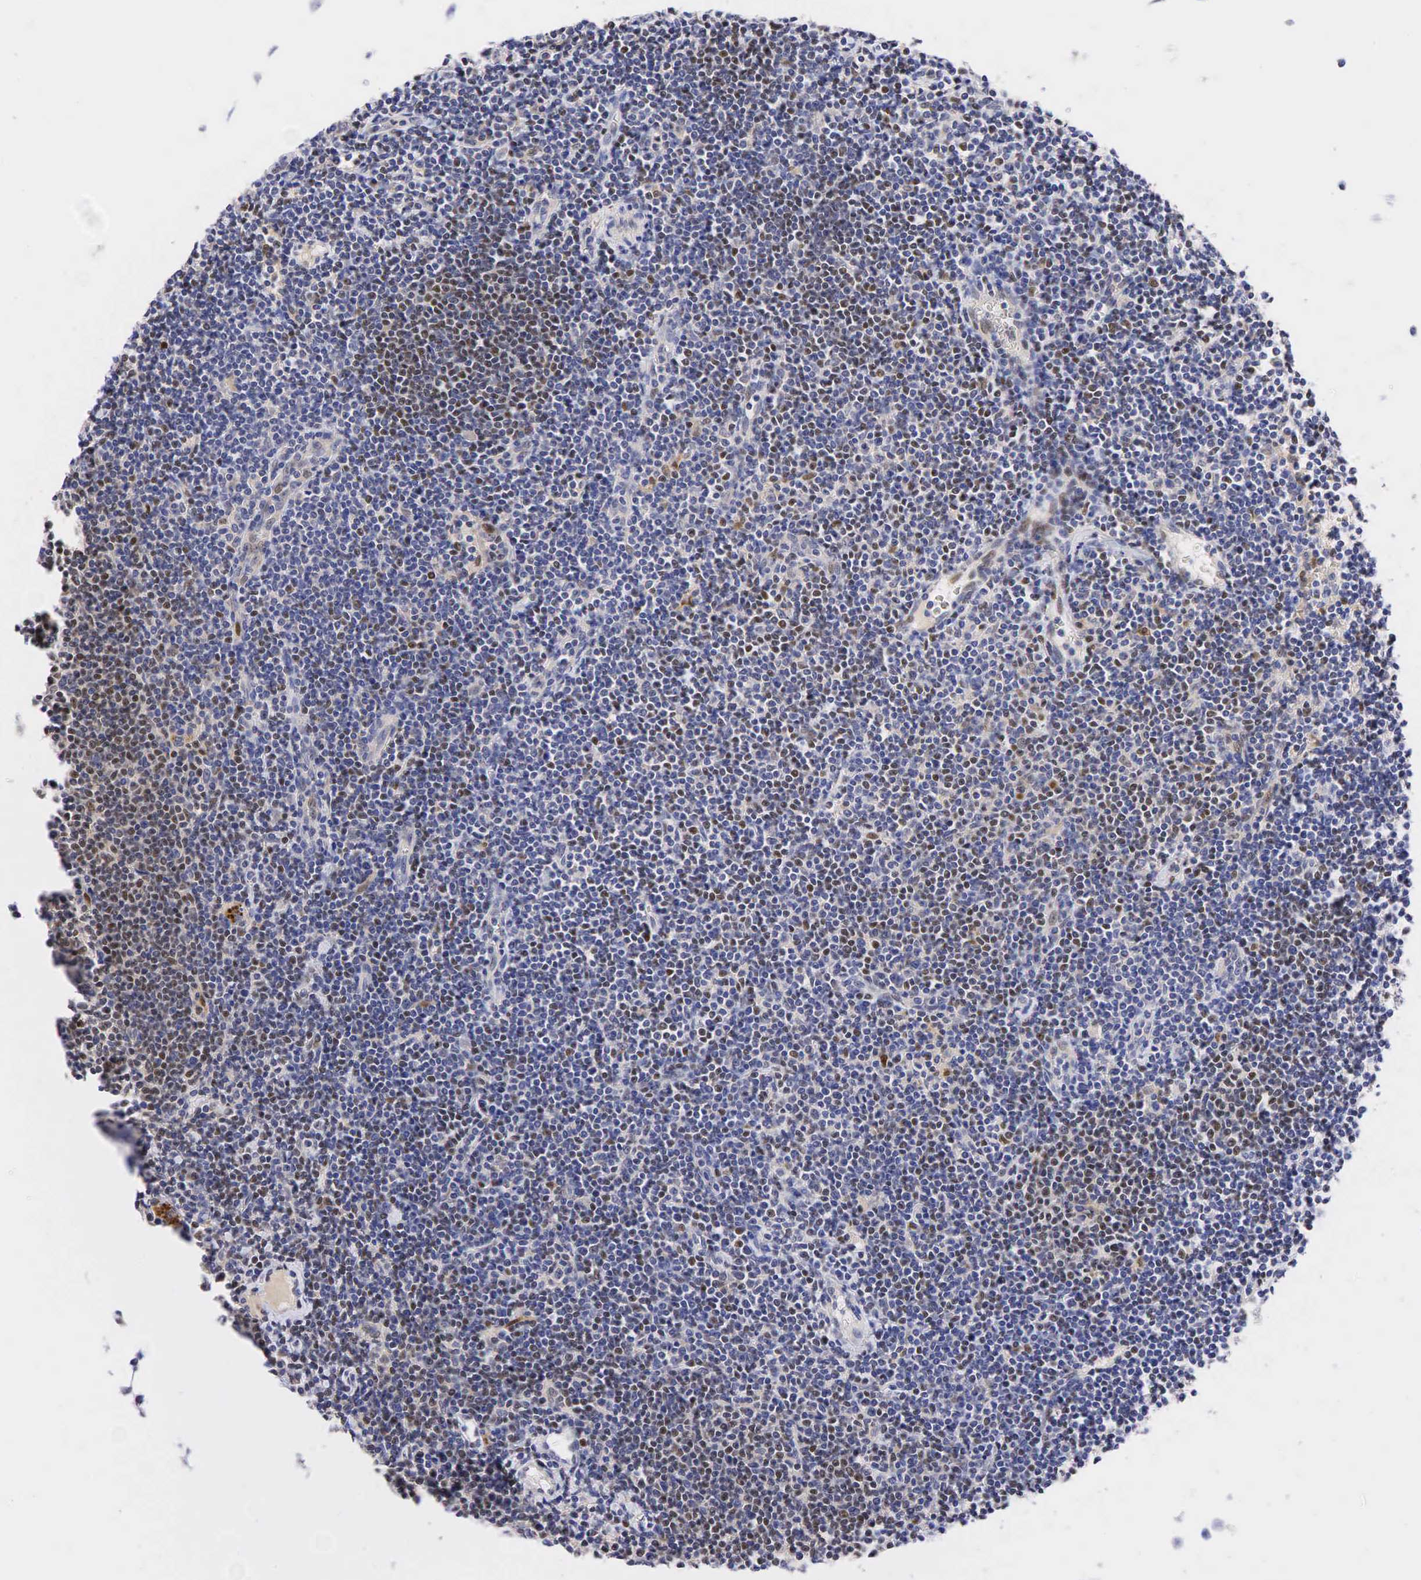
{"staining": {"intensity": "moderate", "quantity": "25%-75%", "location": "nuclear"}, "tissue": "lymphoma", "cell_type": "Tumor cells", "image_type": "cancer", "snomed": [{"axis": "morphology", "description": "Malignant lymphoma, non-Hodgkin's type, Low grade"}, {"axis": "topography", "description": "Lymph node"}], "caption": "Immunohistochemical staining of lymphoma shows medium levels of moderate nuclear protein staining in approximately 25%-75% of tumor cells.", "gene": "CCND1", "patient": {"sex": "male", "age": 65}}